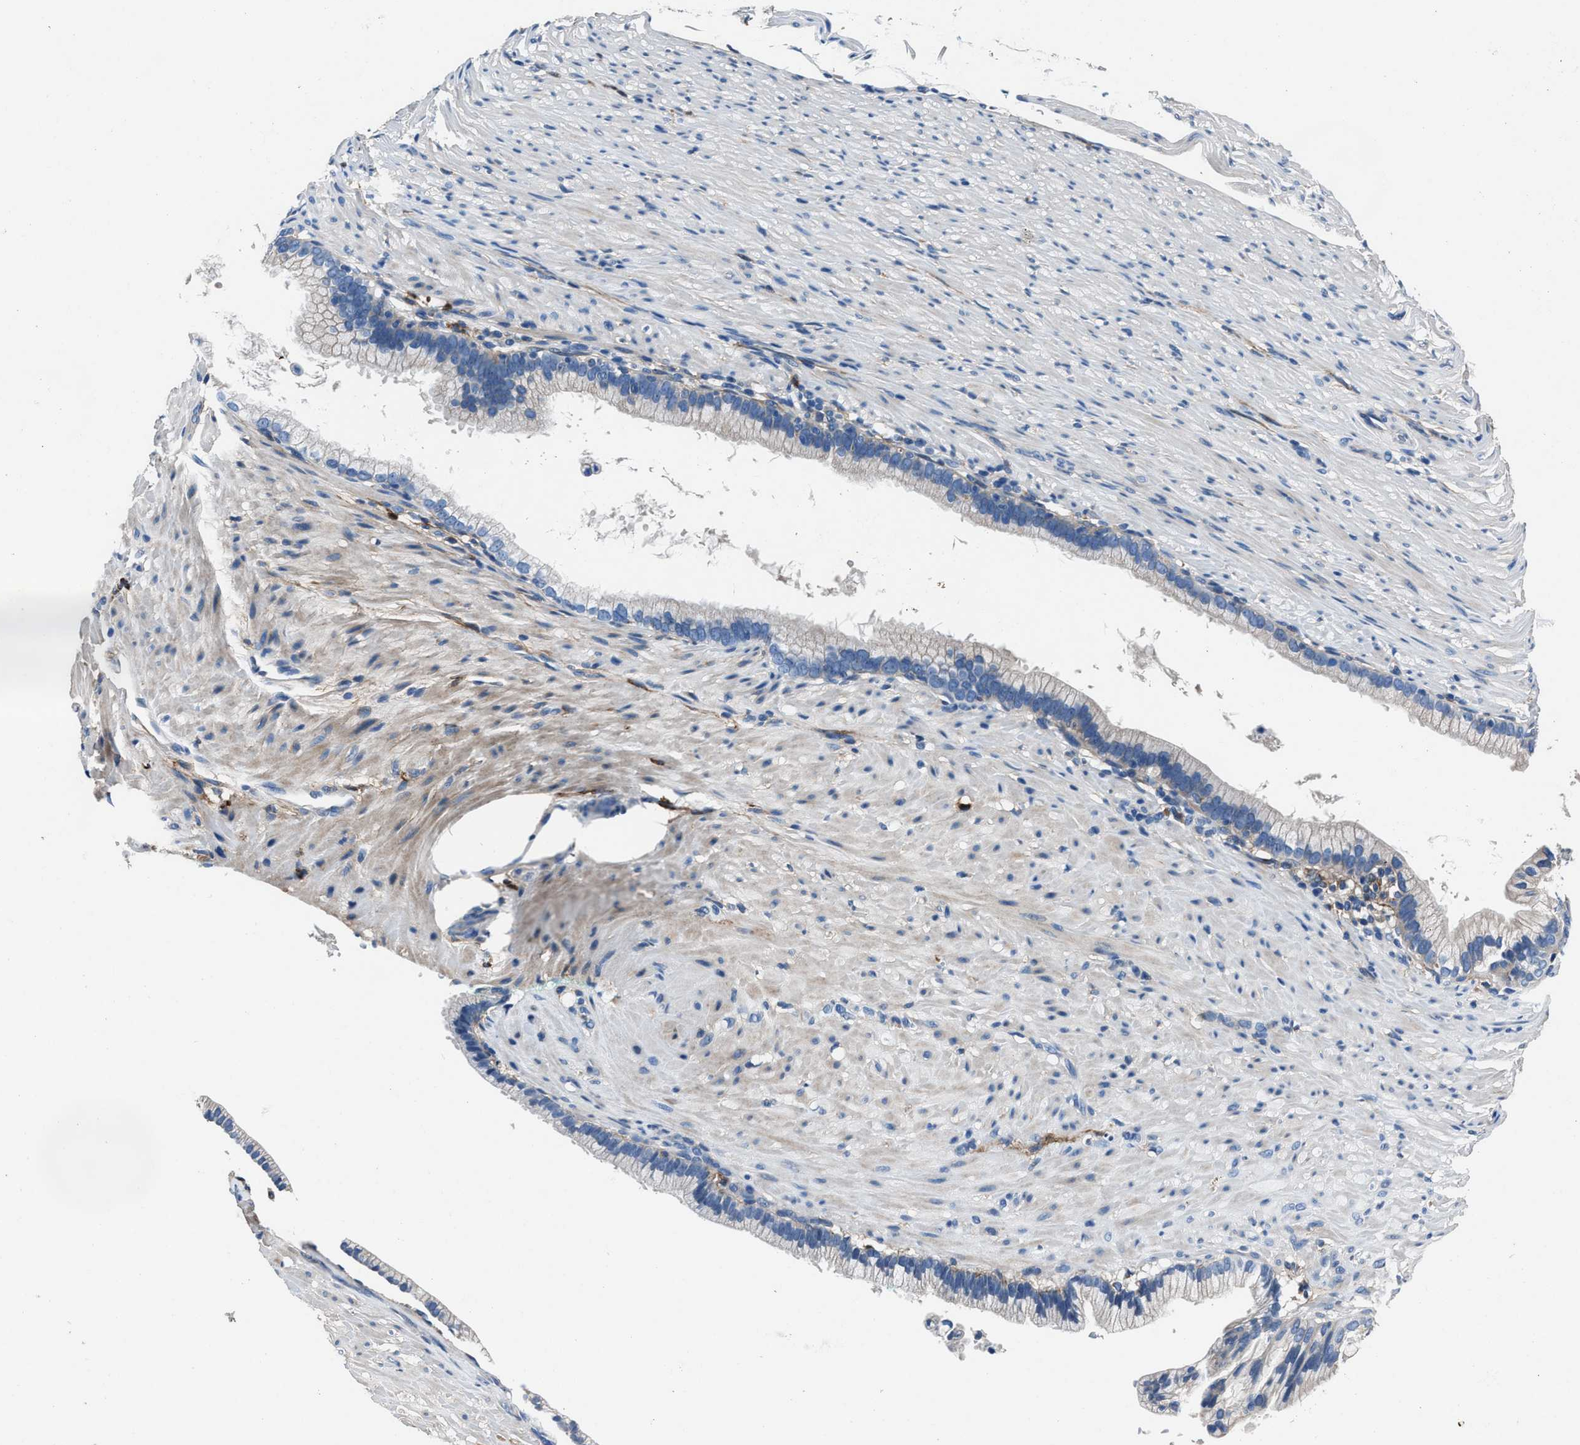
{"staining": {"intensity": "negative", "quantity": "none", "location": "none"}, "tissue": "pancreatic cancer", "cell_type": "Tumor cells", "image_type": "cancer", "snomed": [{"axis": "morphology", "description": "Adenocarcinoma, NOS"}, {"axis": "topography", "description": "Pancreas"}], "caption": "Immunohistochemical staining of human pancreatic cancer (adenocarcinoma) shows no significant staining in tumor cells.", "gene": "FGL2", "patient": {"sex": "male", "age": 69}}